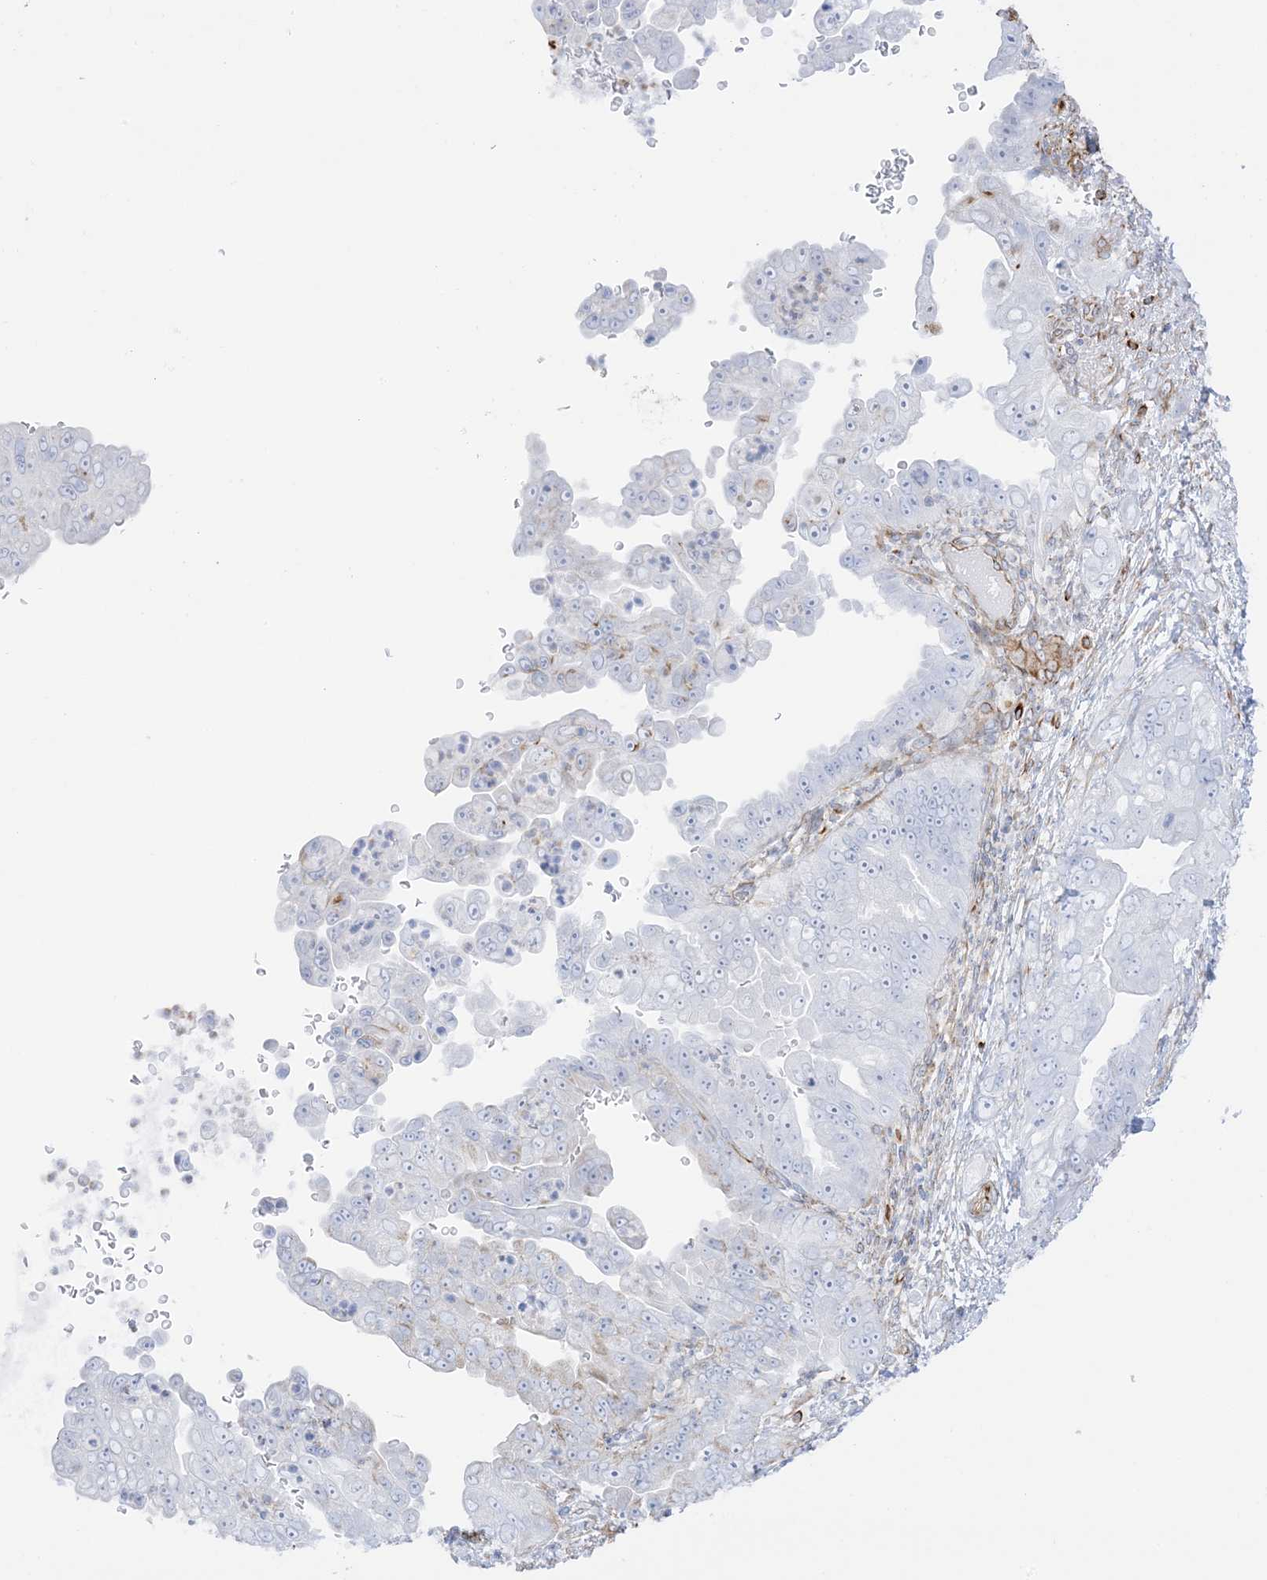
{"staining": {"intensity": "negative", "quantity": "none", "location": "none"}, "tissue": "pancreatic cancer", "cell_type": "Tumor cells", "image_type": "cancer", "snomed": [{"axis": "morphology", "description": "Adenocarcinoma, NOS"}, {"axis": "topography", "description": "Pancreas"}], "caption": "Immunohistochemistry (IHC) histopathology image of pancreatic cancer stained for a protein (brown), which displays no staining in tumor cells.", "gene": "PID1", "patient": {"sex": "female", "age": 78}}